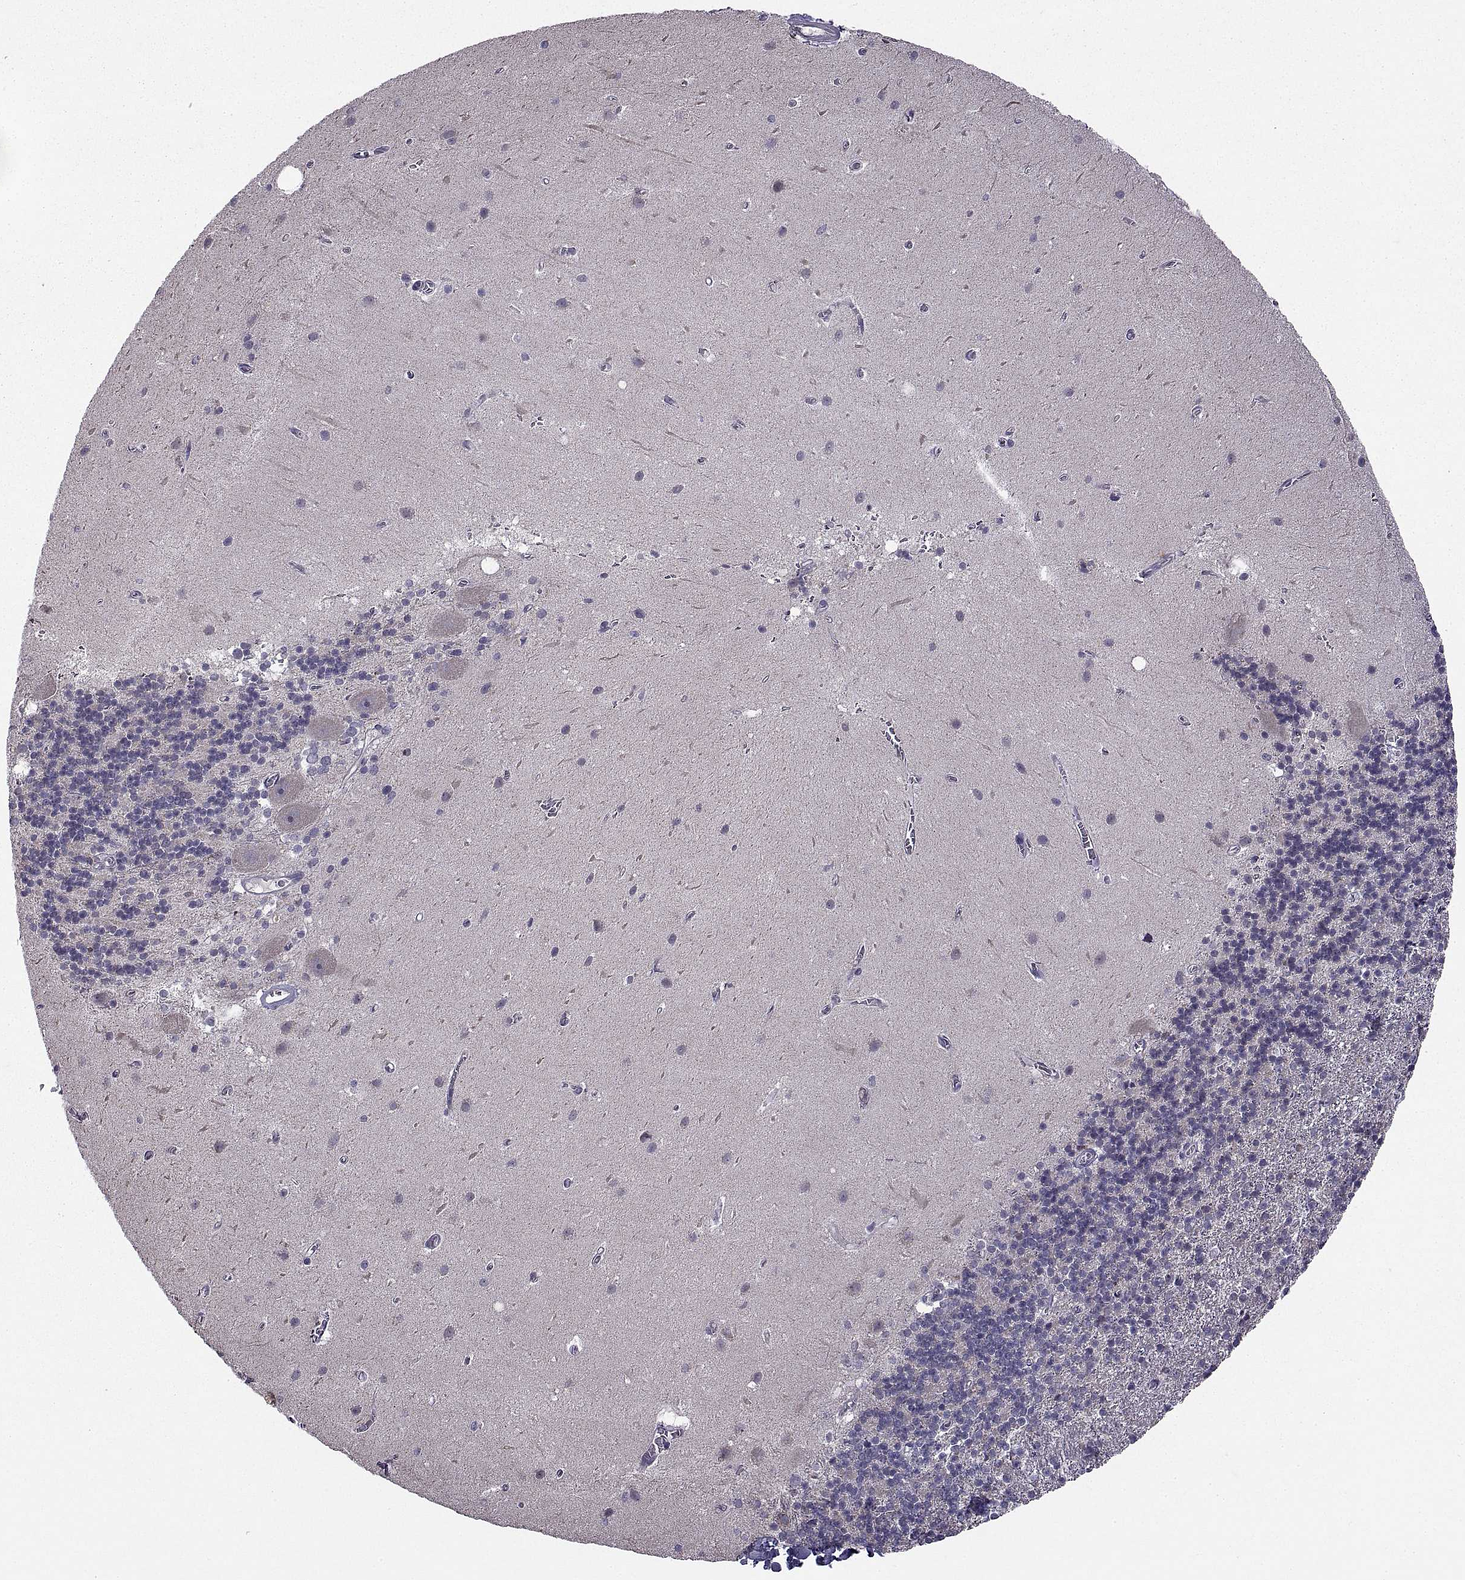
{"staining": {"intensity": "negative", "quantity": "none", "location": "none"}, "tissue": "cerebellum", "cell_type": "Cells in granular layer", "image_type": "normal", "snomed": [{"axis": "morphology", "description": "Normal tissue, NOS"}, {"axis": "topography", "description": "Cerebellum"}], "caption": "The immunohistochemistry micrograph has no significant positivity in cells in granular layer of cerebellum. Brightfield microscopy of immunohistochemistry (IHC) stained with DAB (brown) and hematoxylin (blue), captured at high magnification.", "gene": "NPTX2", "patient": {"sex": "male", "age": 70}}